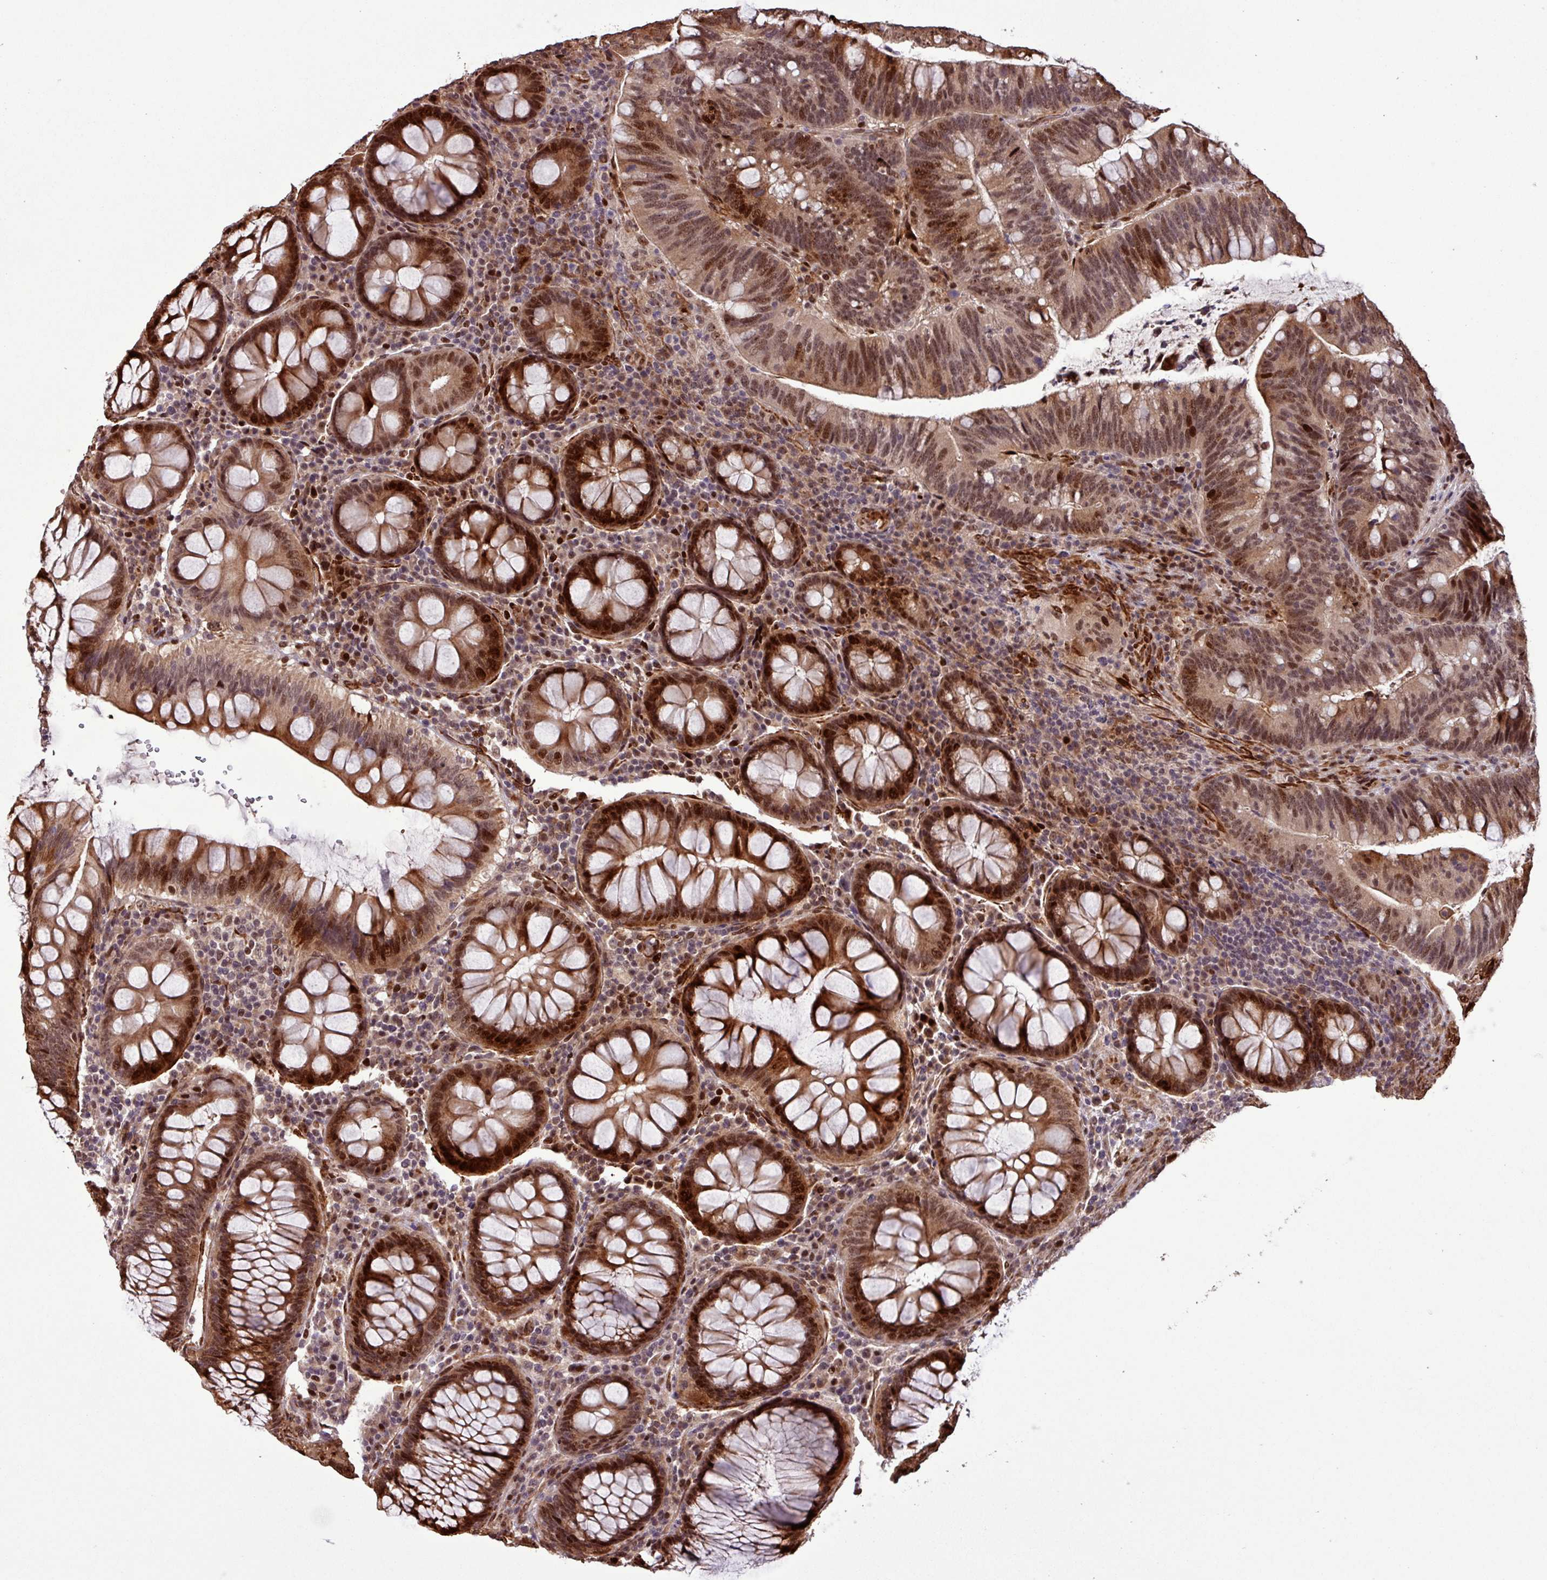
{"staining": {"intensity": "moderate", "quantity": "25%-75%", "location": "nuclear"}, "tissue": "colorectal cancer", "cell_type": "Tumor cells", "image_type": "cancer", "snomed": [{"axis": "morphology", "description": "Adenocarcinoma, NOS"}, {"axis": "topography", "description": "Colon"}], "caption": "Immunohistochemical staining of colorectal cancer (adenocarcinoma) exhibits medium levels of moderate nuclear protein staining in approximately 25%-75% of tumor cells. (brown staining indicates protein expression, while blue staining denotes nuclei).", "gene": "SLC22A24", "patient": {"sex": "female", "age": 66}}